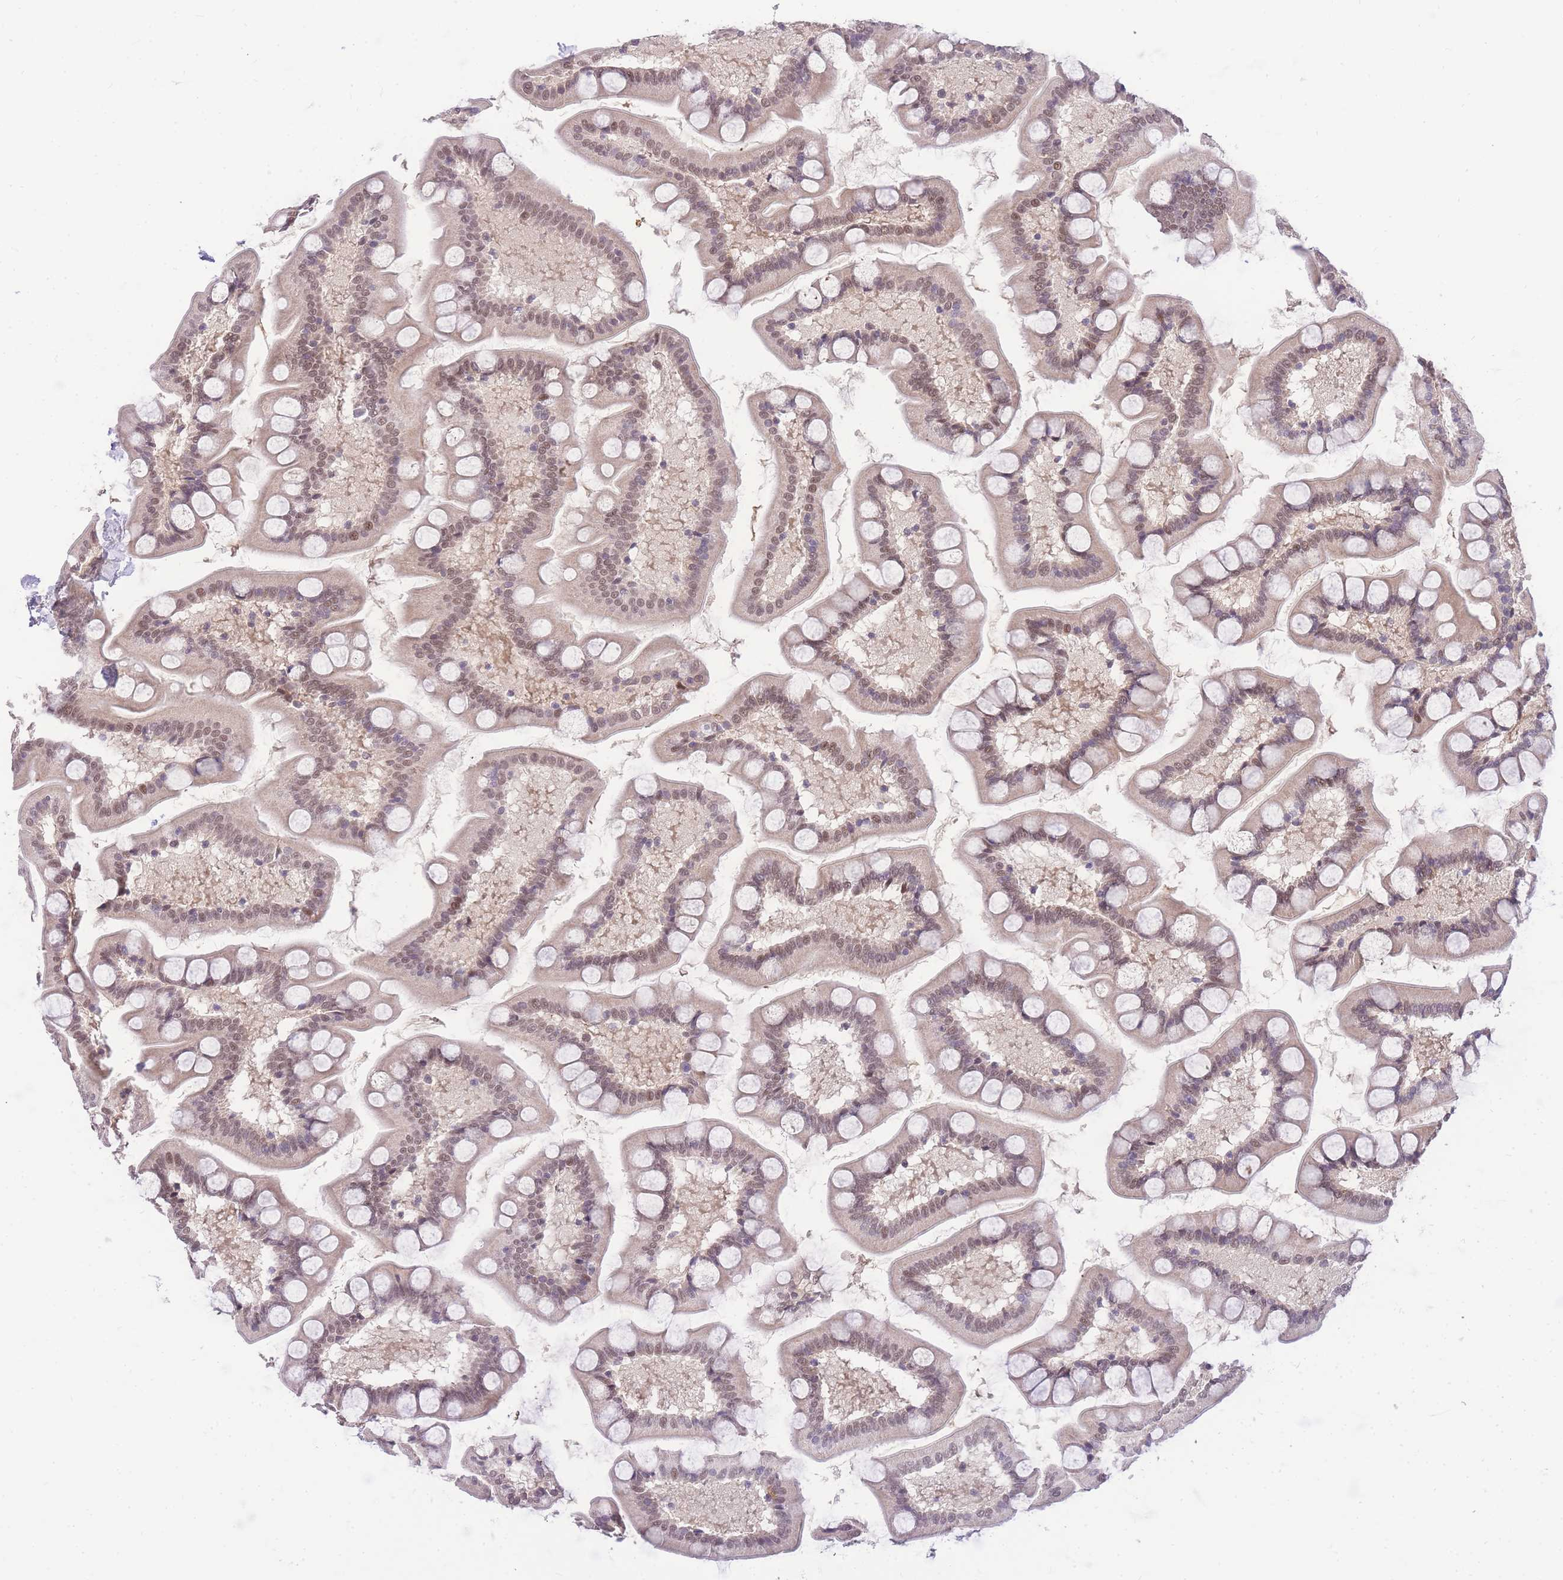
{"staining": {"intensity": "moderate", "quantity": ">75%", "location": "nuclear"}, "tissue": "small intestine", "cell_type": "Glandular cells", "image_type": "normal", "snomed": [{"axis": "morphology", "description": "Normal tissue, NOS"}, {"axis": "topography", "description": "Small intestine"}], "caption": "Glandular cells demonstrate medium levels of moderate nuclear positivity in about >75% of cells in unremarkable small intestine. The protein of interest is stained brown, and the nuclei are stained in blue (DAB (3,3'-diaminobenzidine) IHC with brightfield microscopy, high magnification).", "gene": "PUS10", "patient": {"sex": "male", "age": 41}}